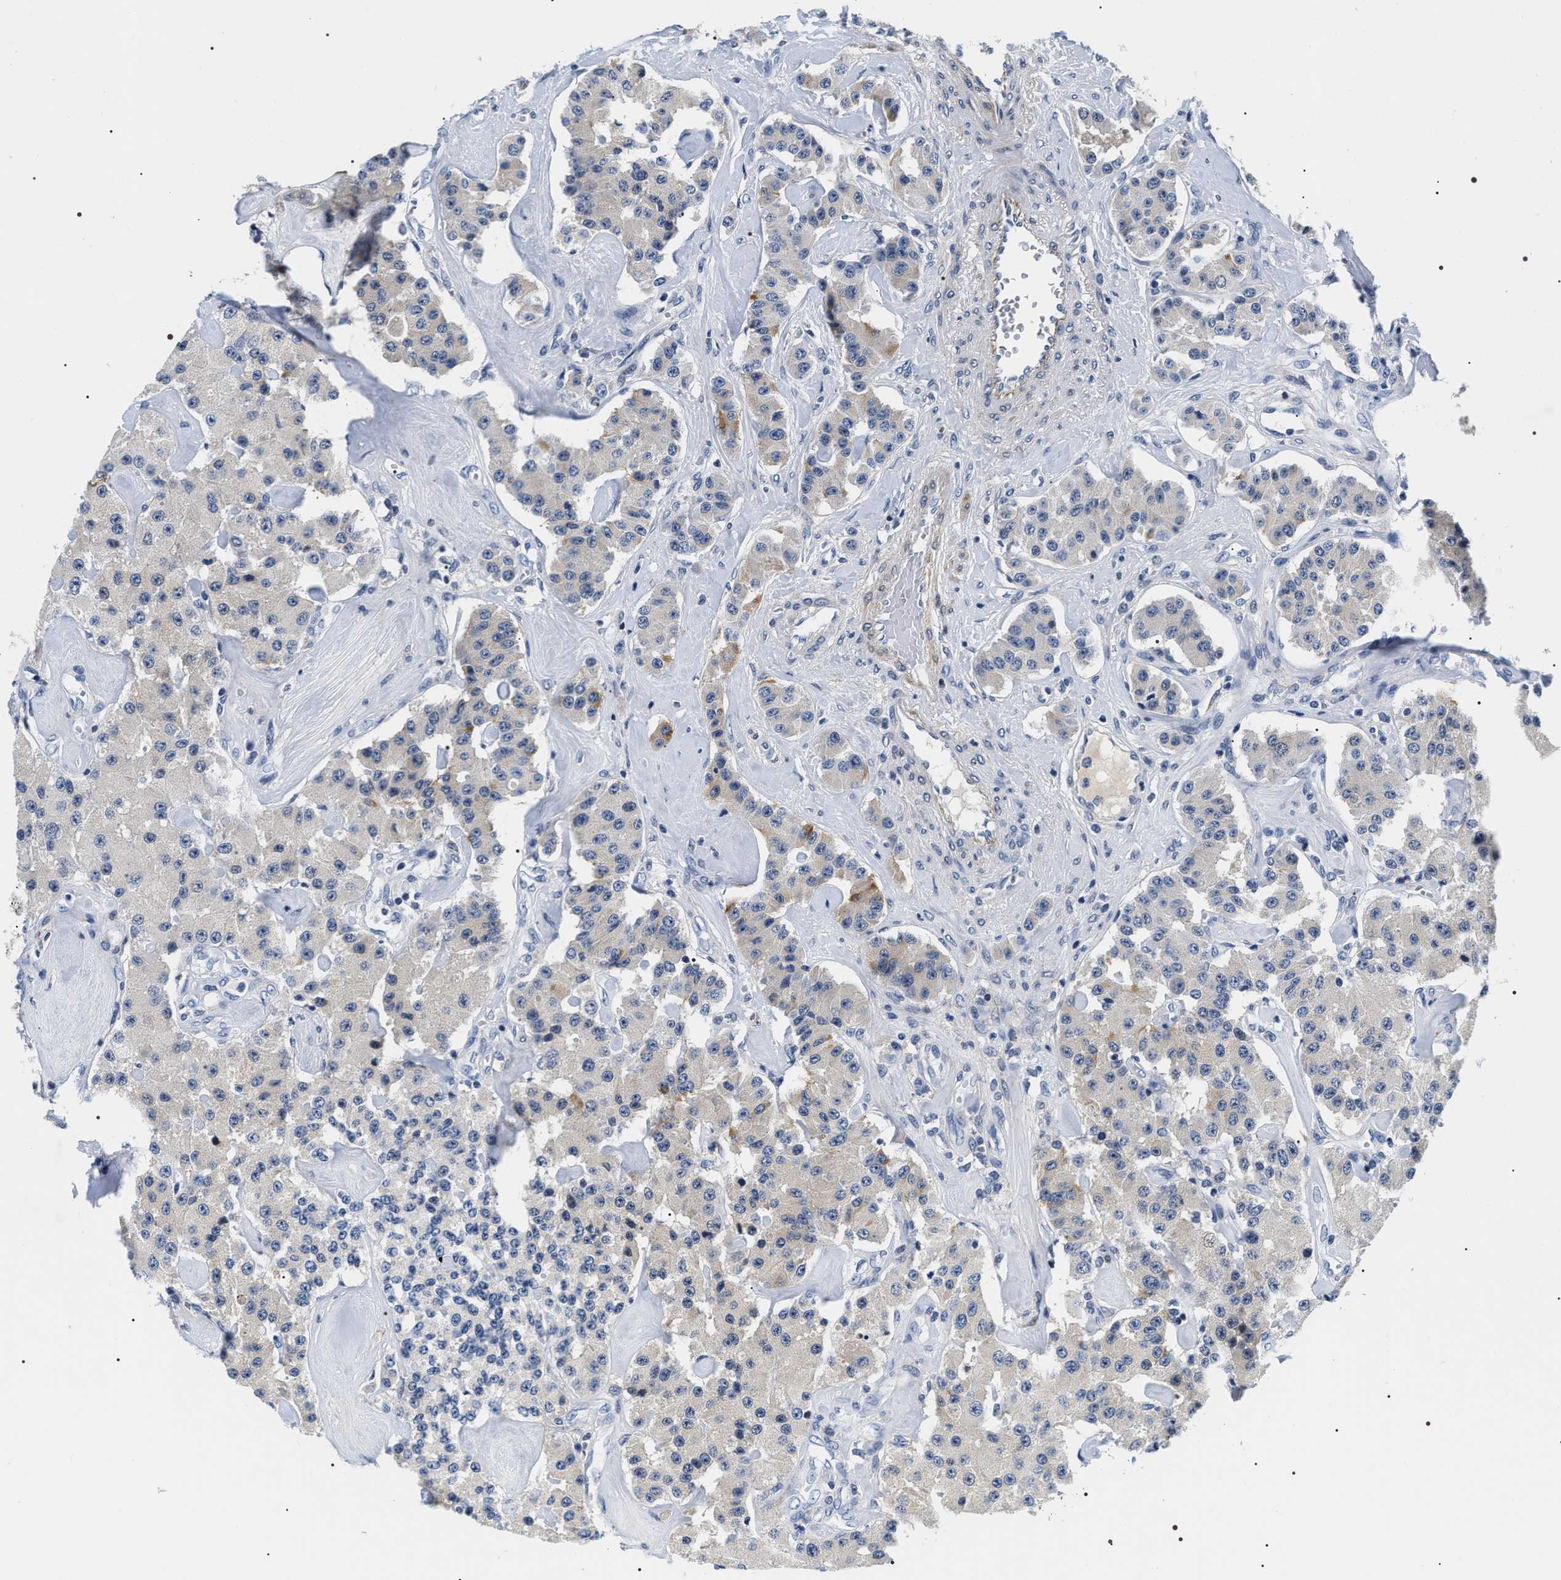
{"staining": {"intensity": "weak", "quantity": "<25%", "location": "cytoplasmic/membranous"}, "tissue": "carcinoid", "cell_type": "Tumor cells", "image_type": "cancer", "snomed": [{"axis": "morphology", "description": "Carcinoid, malignant, NOS"}, {"axis": "topography", "description": "Pancreas"}], "caption": "IHC photomicrograph of human carcinoid (malignant) stained for a protein (brown), which exhibits no positivity in tumor cells.", "gene": "BAG2", "patient": {"sex": "male", "age": 41}}